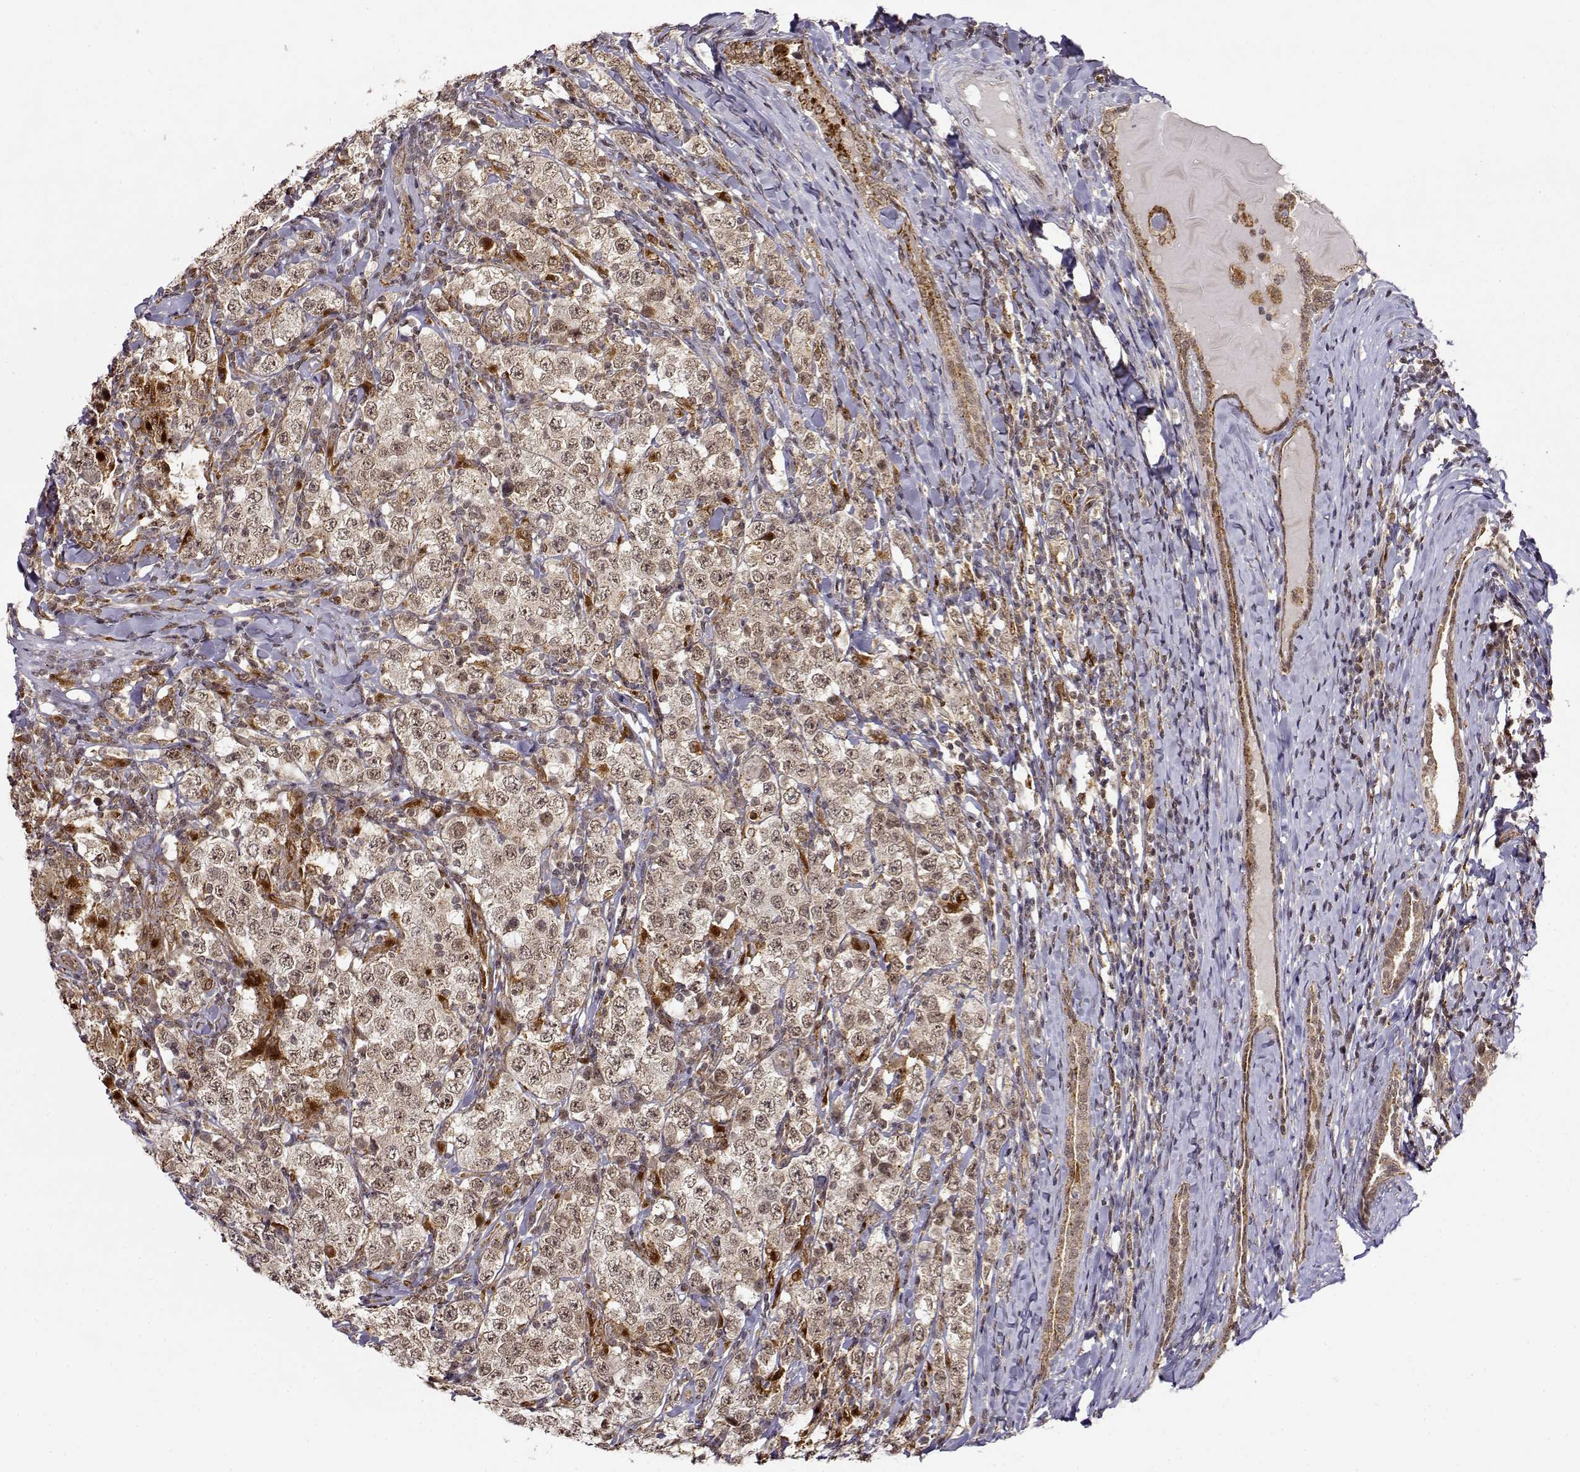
{"staining": {"intensity": "moderate", "quantity": ">75%", "location": "cytoplasmic/membranous,nuclear"}, "tissue": "testis cancer", "cell_type": "Tumor cells", "image_type": "cancer", "snomed": [{"axis": "morphology", "description": "Seminoma, NOS"}, {"axis": "morphology", "description": "Carcinoma, Embryonal, NOS"}, {"axis": "topography", "description": "Testis"}], "caption": "Human testis cancer (seminoma) stained for a protein (brown) demonstrates moderate cytoplasmic/membranous and nuclear positive staining in about >75% of tumor cells.", "gene": "RNF13", "patient": {"sex": "male", "age": 41}}